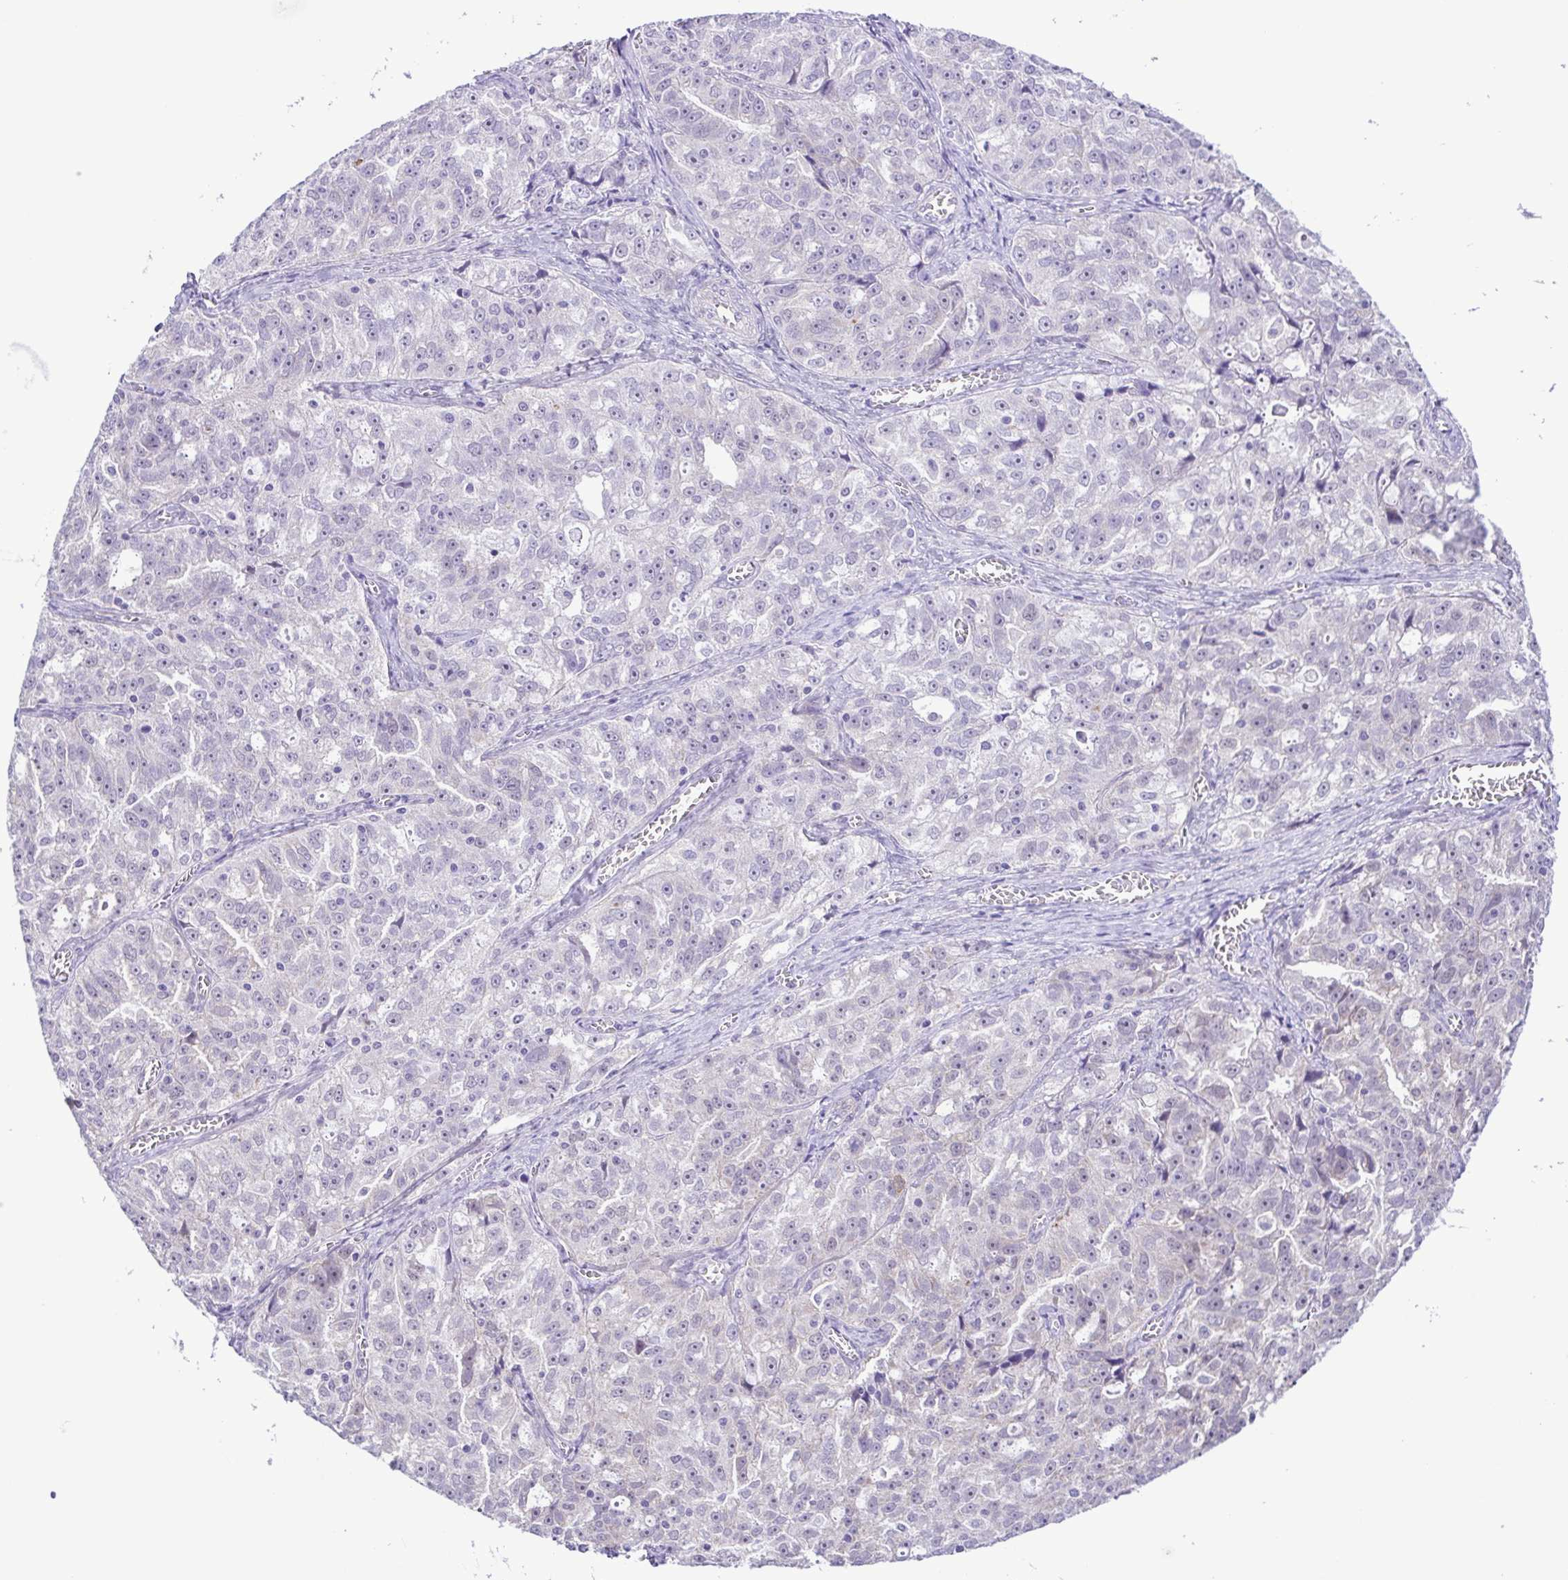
{"staining": {"intensity": "negative", "quantity": "none", "location": "none"}, "tissue": "ovarian cancer", "cell_type": "Tumor cells", "image_type": "cancer", "snomed": [{"axis": "morphology", "description": "Cystadenocarcinoma, serous, NOS"}, {"axis": "topography", "description": "Ovary"}], "caption": "Immunohistochemical staining of ovarian cancer (serous cystadenocarcinoma) displays no significant staining in tumor cells. (Immunohistochemistry, brightfield microscopy, high magnification).", "gene": "DCLK2", "patient": {"sex": "female", "age": 51}}